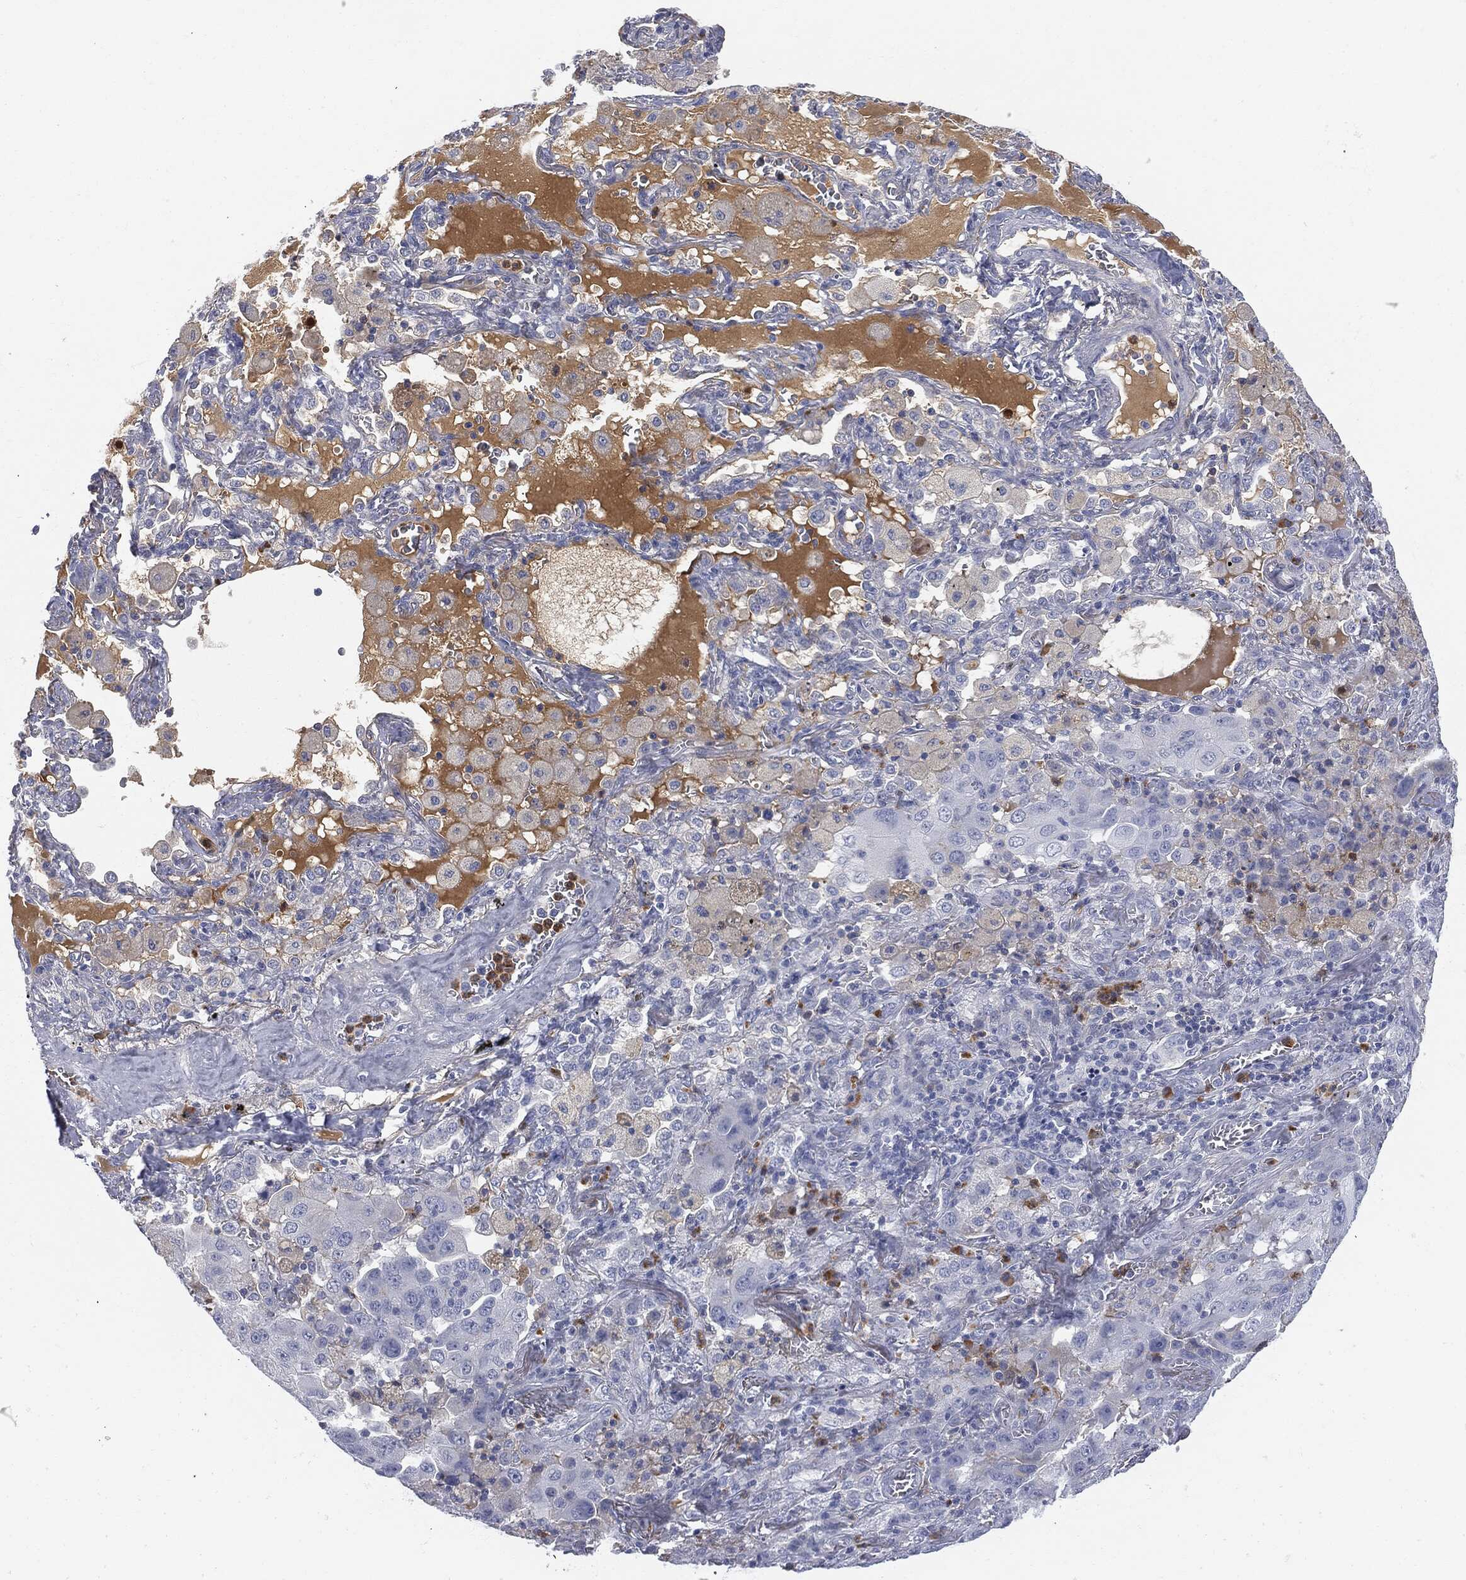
{"staining": {"intensity": "negative", "quantity": "none", "location": "none"}, "tissue": "lung cancer", "cell_type": "Tumor cells", "image_type": "cancer", "snomed": [{"axis": "morphology", "description": "Adenocarcinoma, NOS"}, {"axis": "topography", "description": "Lung"}], "caption": "Immunohistochemistry (IHC) of human adenocarcinoma (lung) shows no expression in tumor cells. The staining was performed using DAB to visualize the protein expression in brown, while the nuclei were stained in blue with hematoxylin (Magnification: 20x).", "gene": "BTK", "patient": {"sex": "female", "age": 61}}